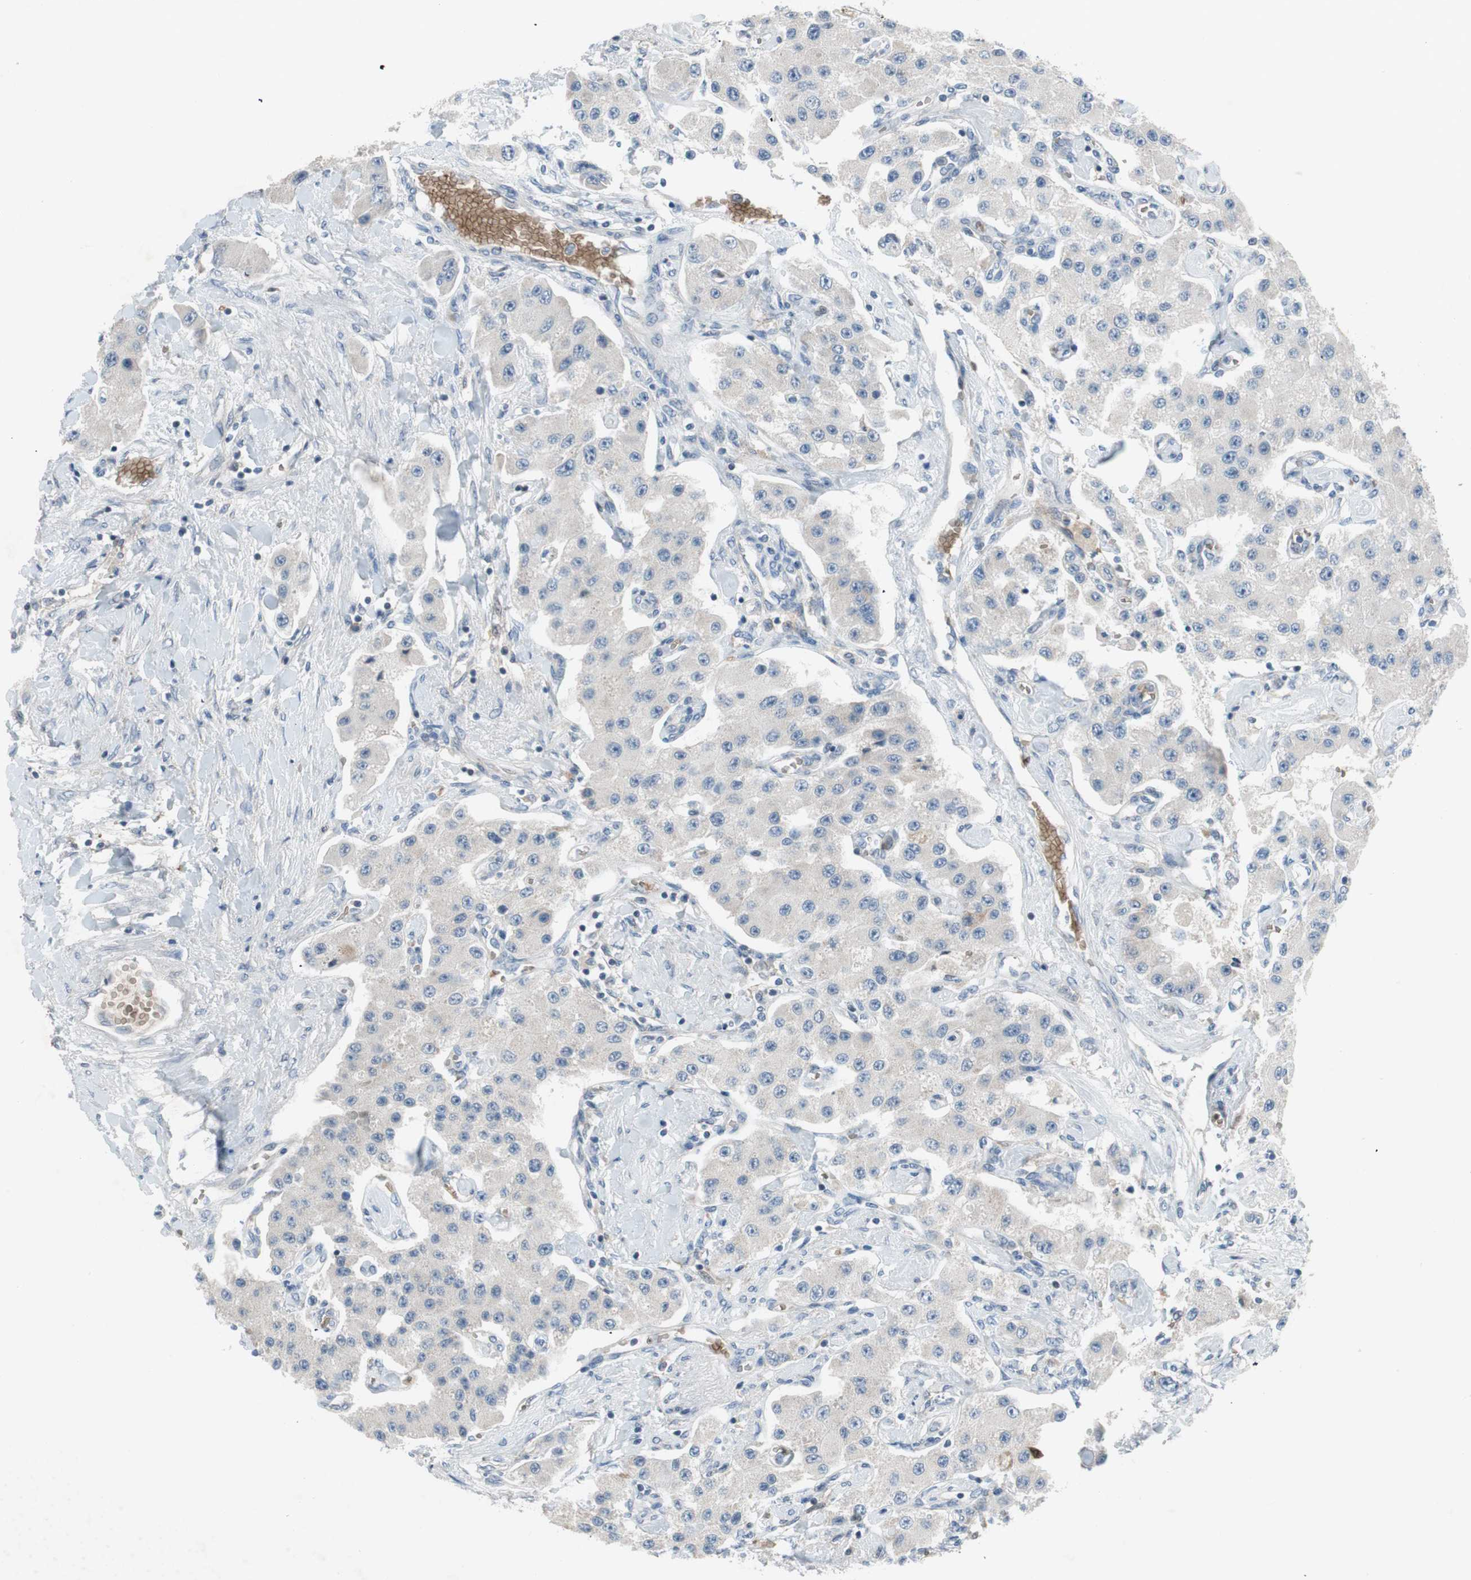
{"staining": {"intensity": "negative", "quantity": "none", "location": "none"}, "tissue": "carcinoid", "cell_type": "Tumor cells", "image_type": "cancer", "snomed": [{"axis": "morphology", "description": "Carcinoid, malignant, NOS"}, {"axis": "topography", "description": "Pancreas"}], "caption": "DAB (3,3'-diaminobenzidine) immunohistochemical staining of human carcinoid reveals no significant expression in tumor cells.", "gene": "GYPC", "patient": {"sex": "male", "age": 41}}